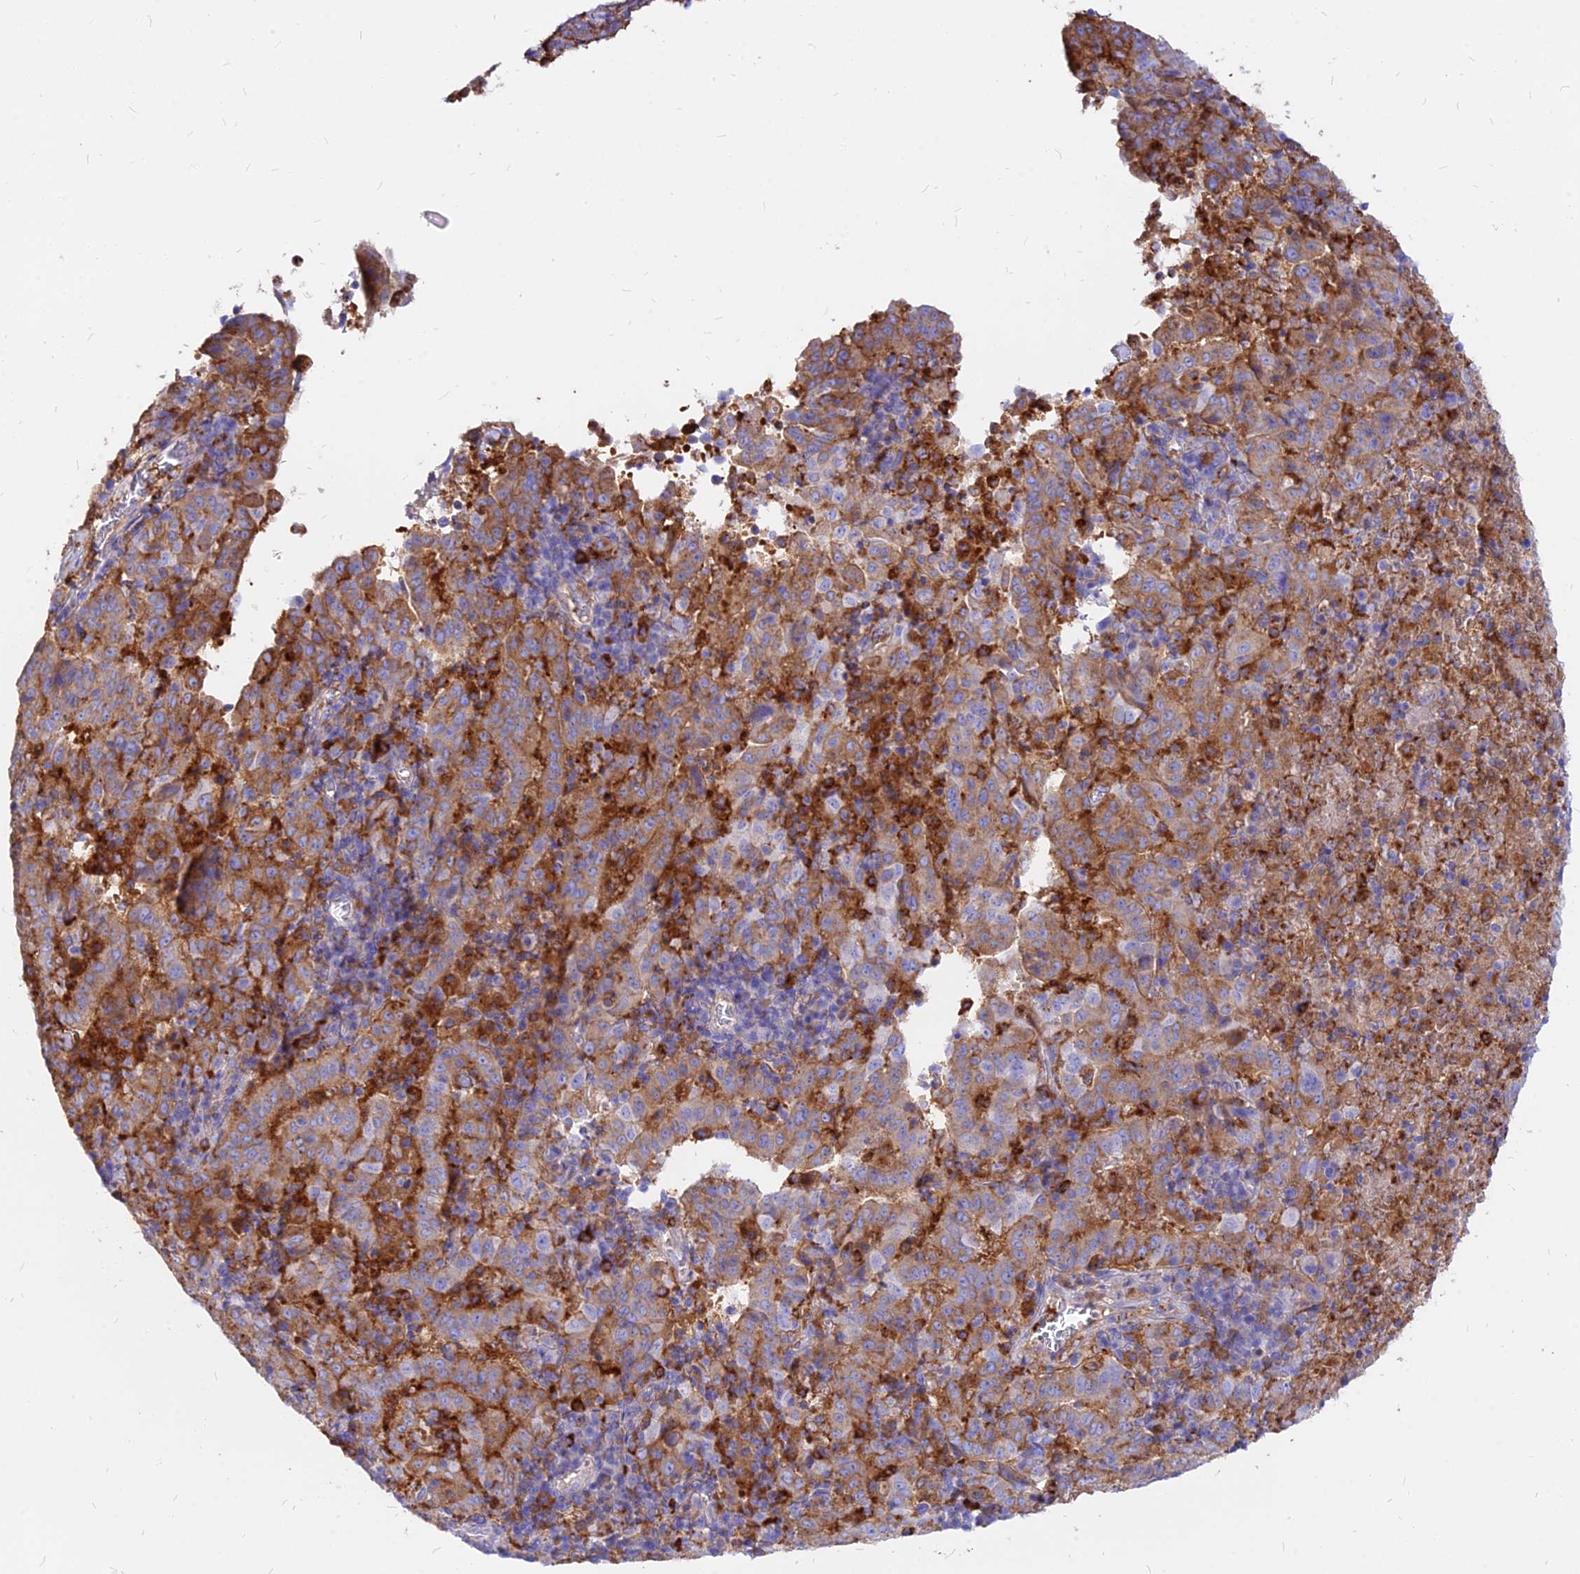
{"staining": {"intensity": "strong", "quantity": ">75%", "location": "cytoplasmic/membranous"}, "tissue": "pancreatic cancer", "cell_type": "Tumor cells", "image_type": "cancer", "snomed": [{"axis": "morphology", "description": "Adenocarcinoma, NOS"}, {"axis": "topography", "description": "Pancreas"}], "caption": "The histopathology image shows a brown stain indicating the presence of a protein in the cytoplasmic/membranous of tumor cells in pancreatic cancer (adenocarcinoma).", "gene": "AGTRAP", "patient": {"sex": "male", "age": 63}}